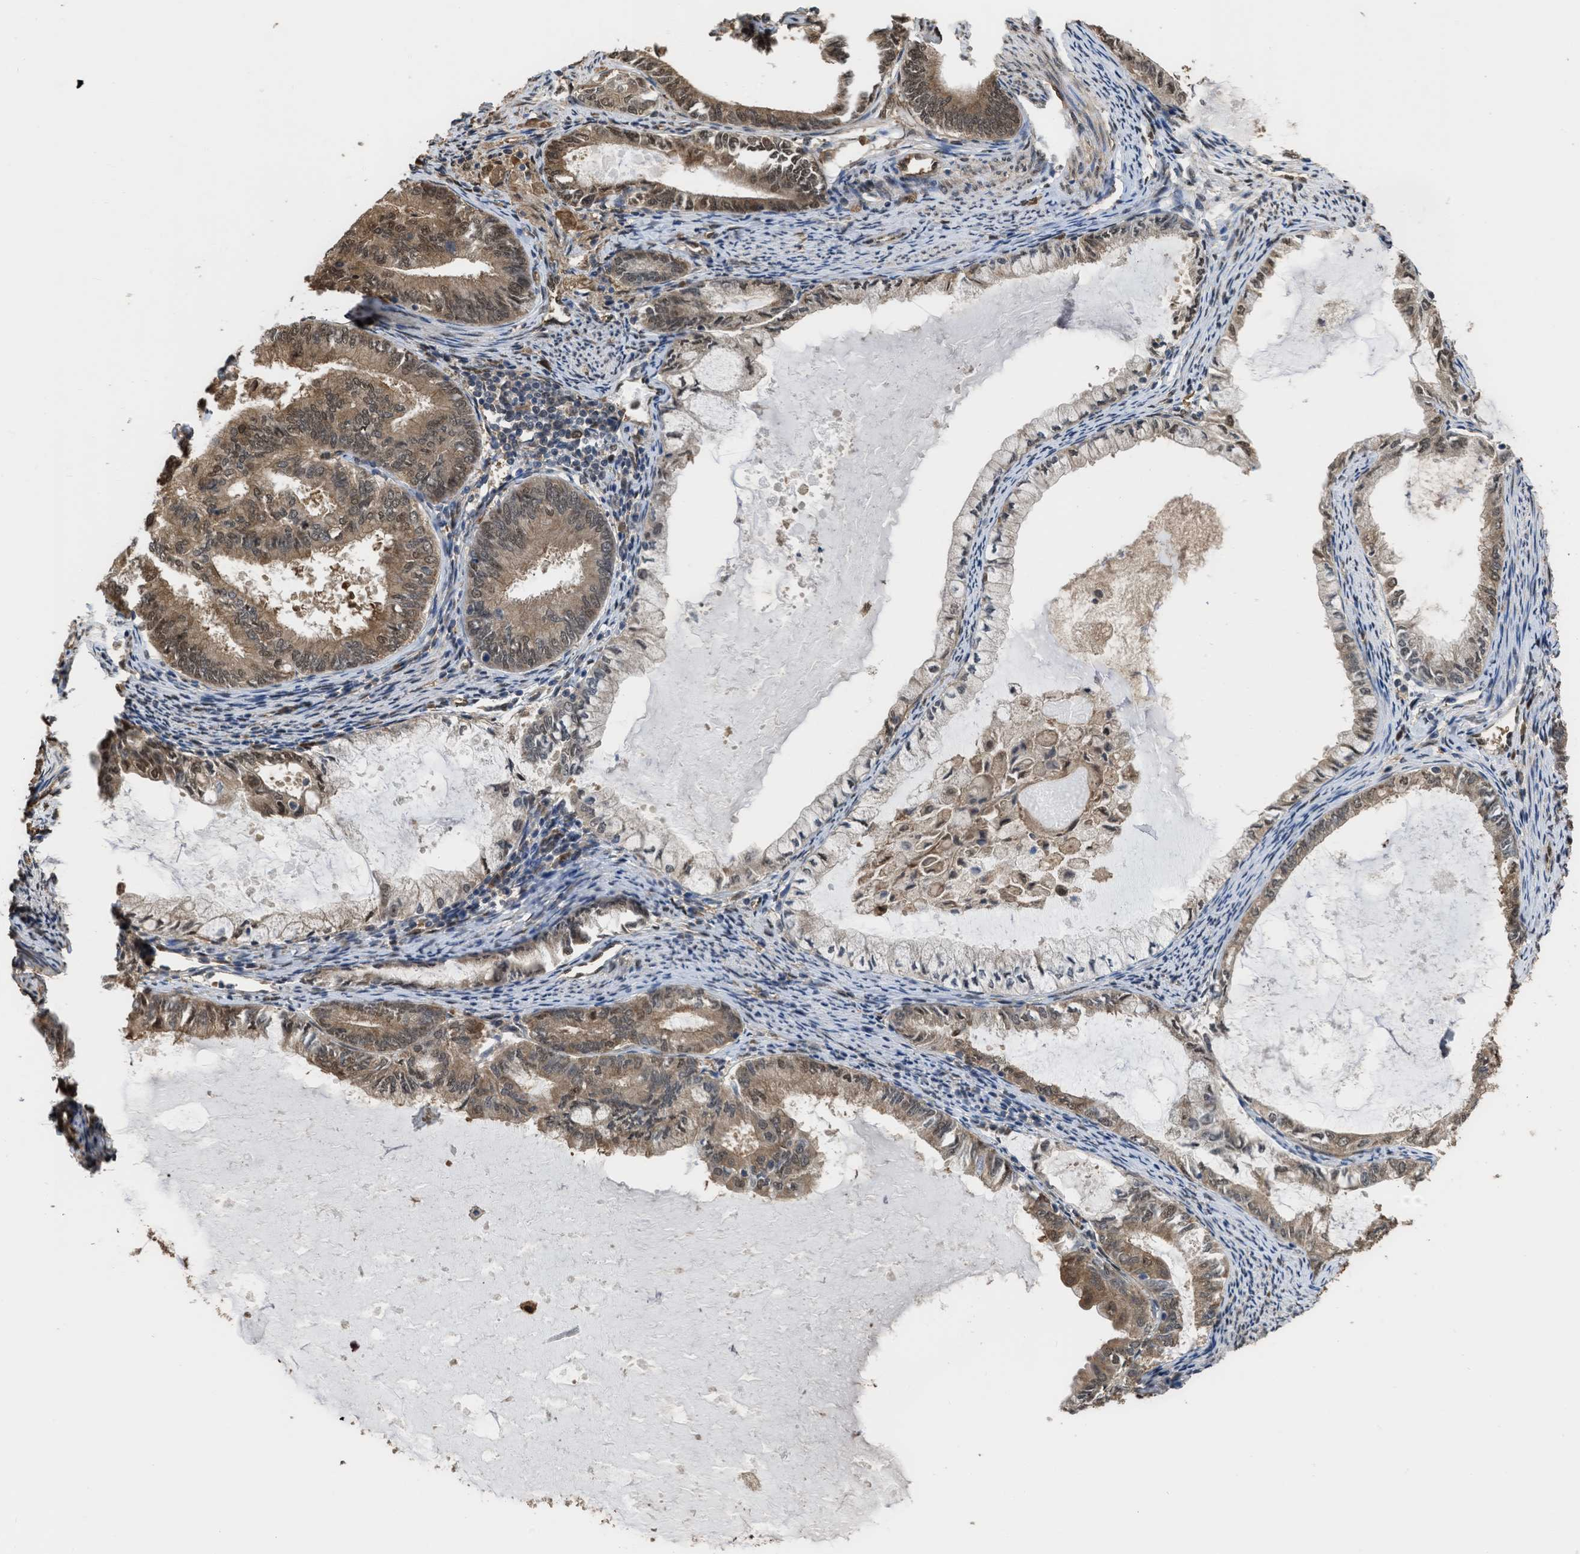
{"staining": {"intensity": "moderate", "quantity": ">75%", "location": "cytoplasmic/membranous,nuclear"}, "tissue": "endometrial cancer", "cell_type": "Tumor cells", "image_type": "cancer", "snomed": [{"axis": "morphology", "description": "Adenocarcinoma, NOS"}, {"axis": "topography", "description": "Endometrium"}], "caption": "Immunohistochemistry staining of endometrial cancer, which displays medium levels of moderate cytoplasmic/membranous and nuclear positivity in approximately >75% of tumor cells indicating moderate cytoplasmic/membranous and nuclear protein expression. The staining was performed using DAB (3,3'-diaminobenzidine) (brown) for protein detection and nuclei were counterstained in hematoxylin (blue).", "gene": "YWHAG", "patient": {"sex": "female", "age": 86}}